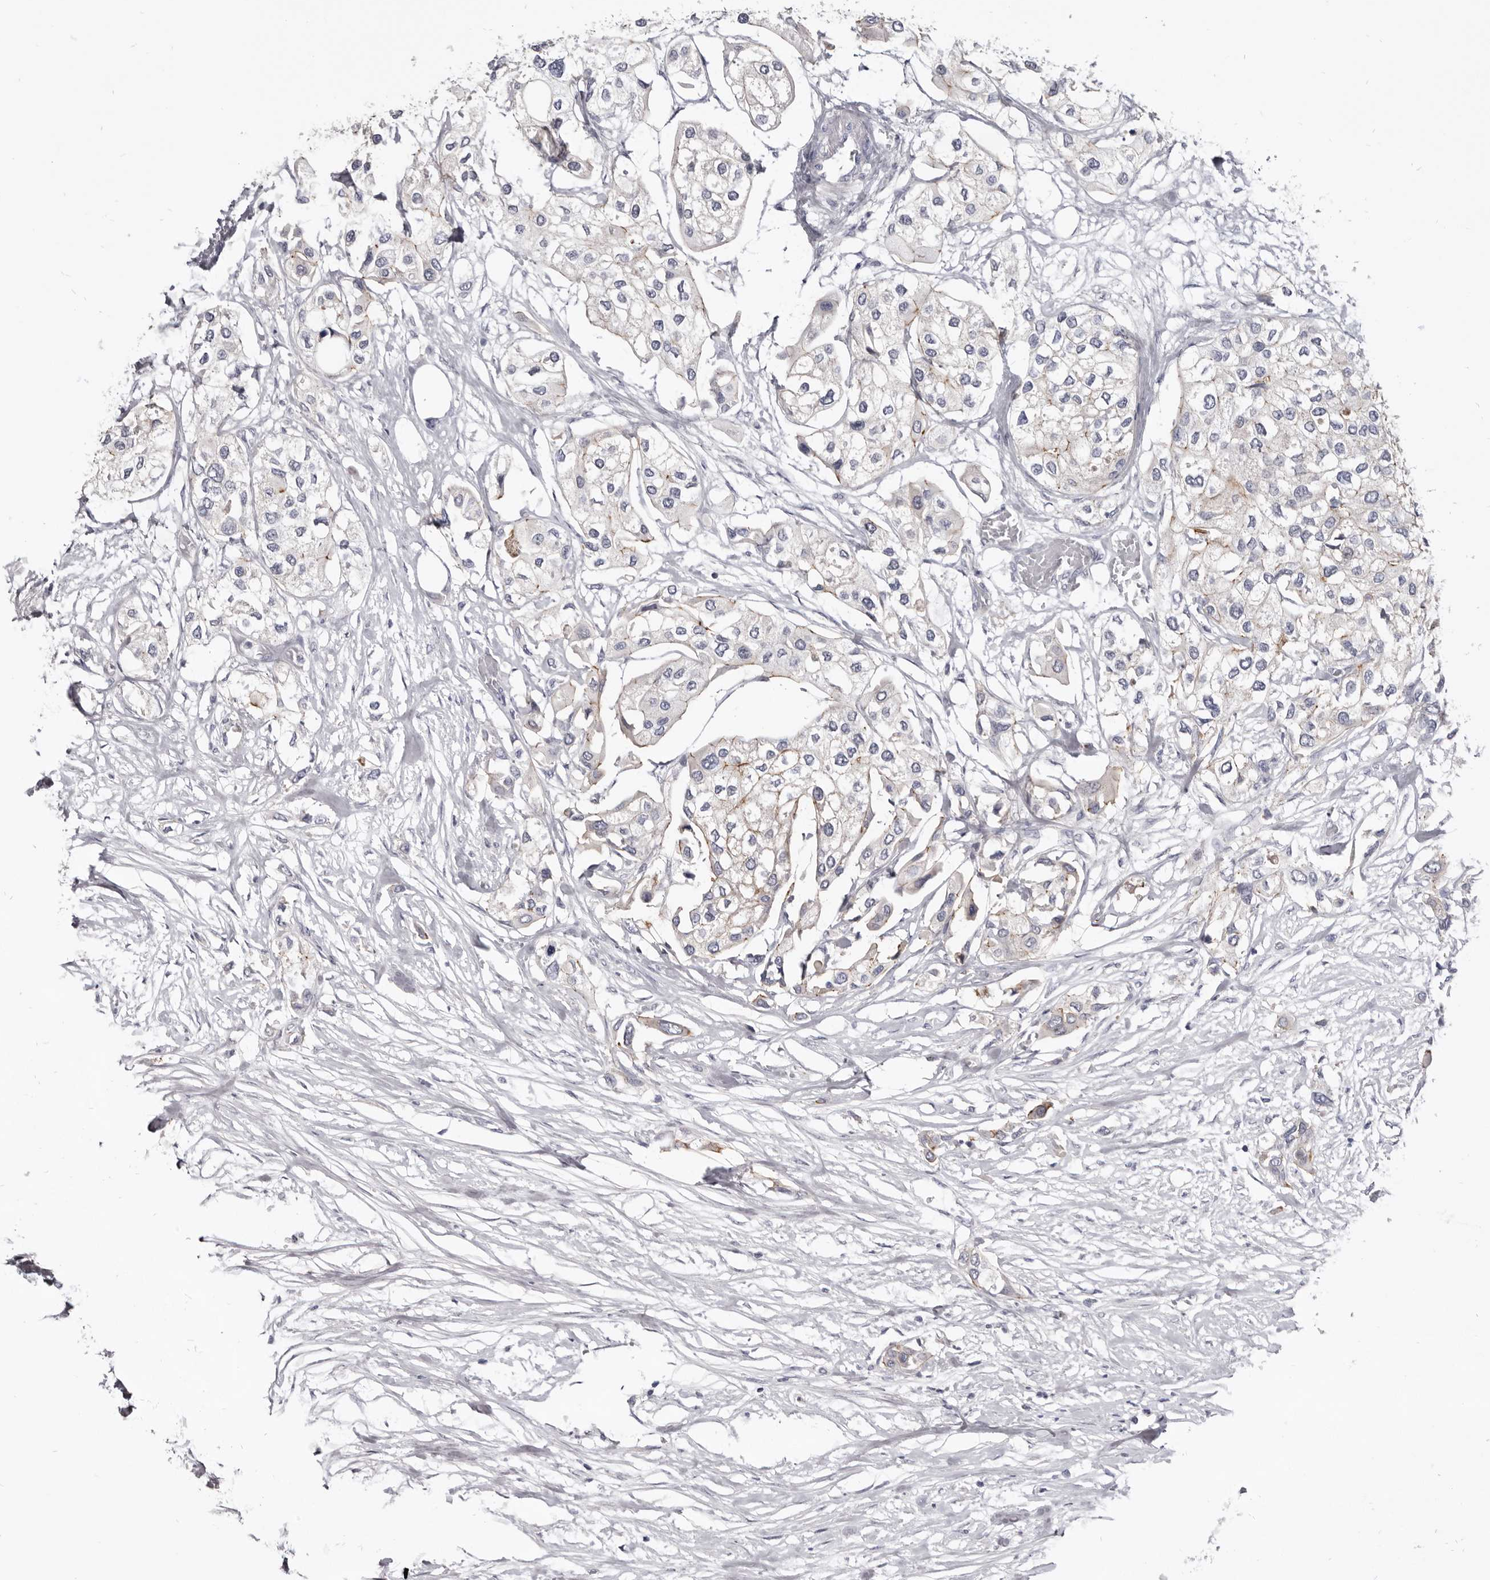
{"staining": {"intensity": "weak", "quantity": "<25%", "location": "cytoplasmic/membranous"}, "tissue": "urothelial cancer", "cell_type": "Tumor cells", "image_type": "cancer", "snomed": [{"axis": "morphology", "description": "Urothelial carcinoma, High grade"}, {"axis": "topography", "description": "Urinary bladder"}], "caption": "This is an immunohistochemistry micrograph of urothelial cancer. There is no staining in tumor cells.", "gene": "CGN", "patient": {"sex": "male", "age": 64}}